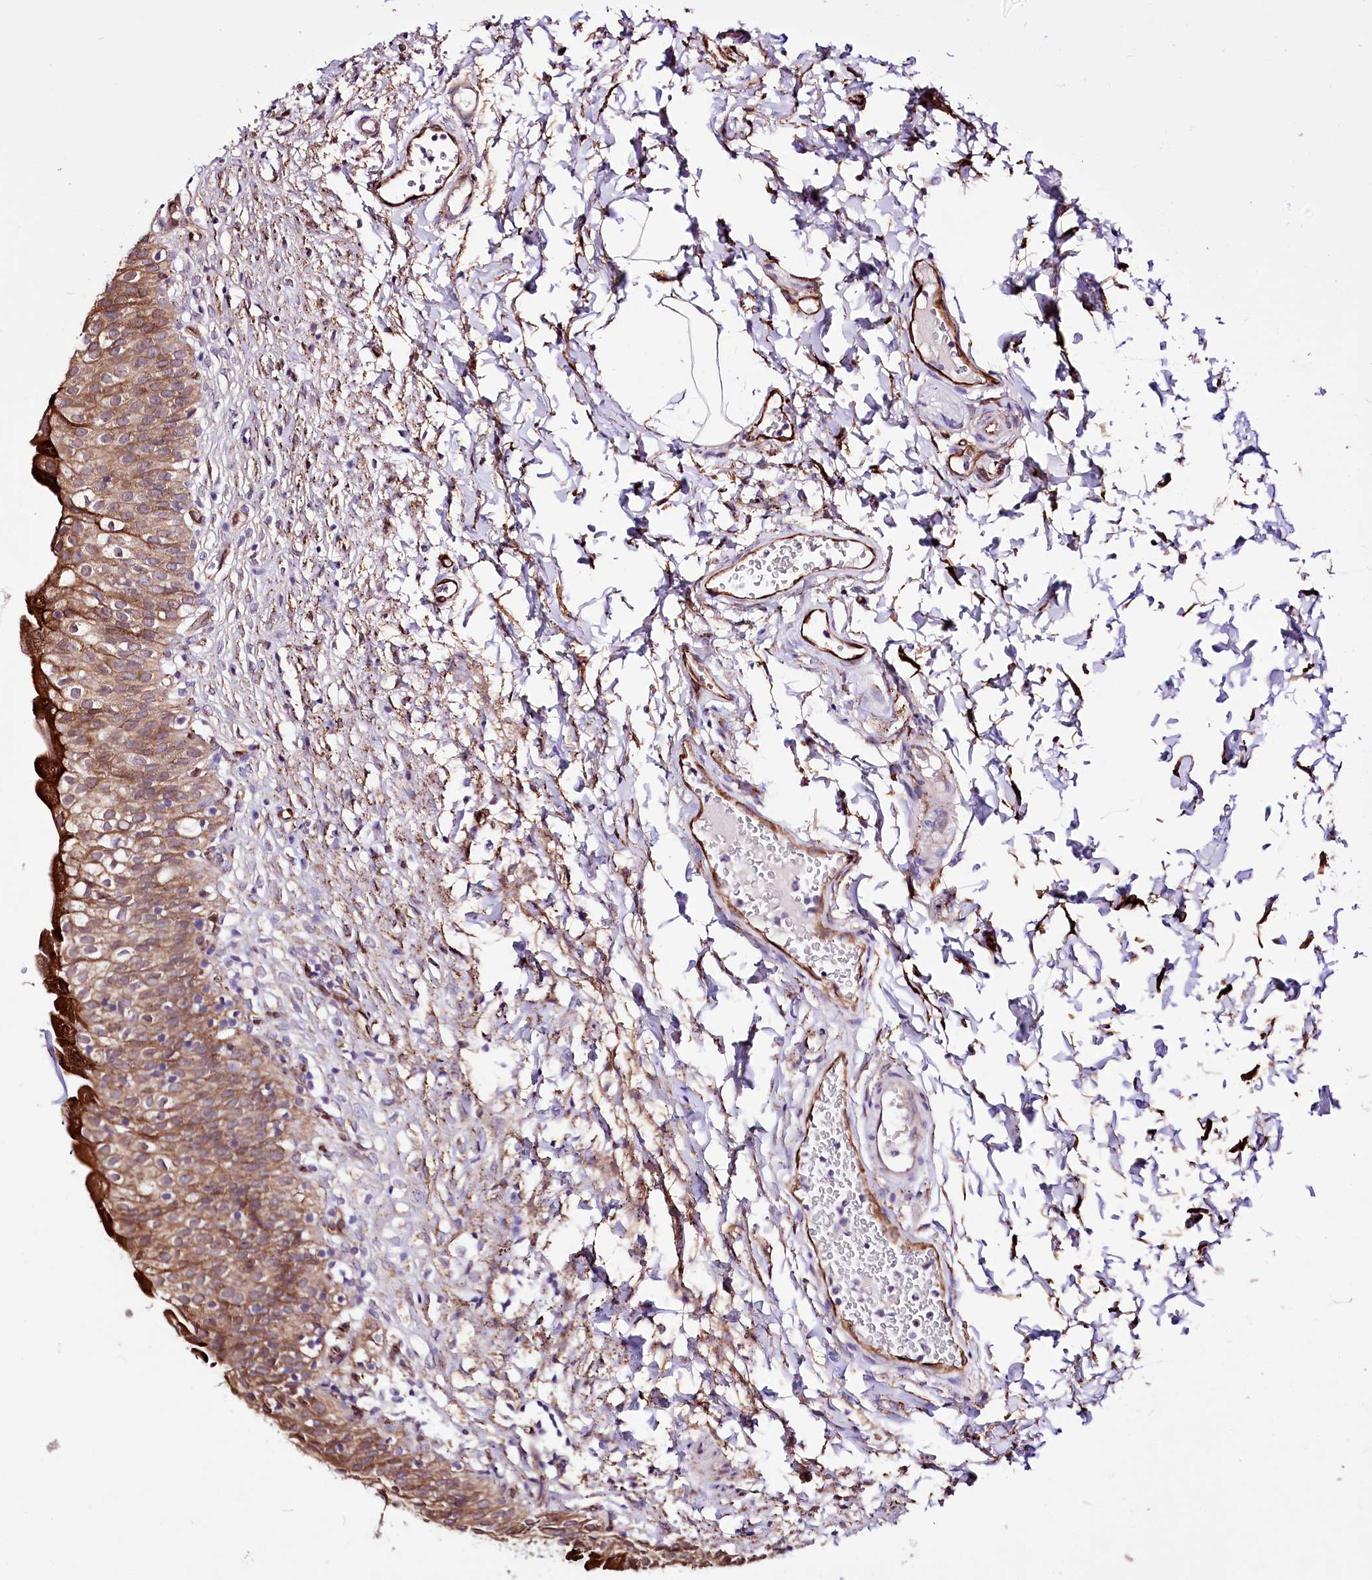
{"staining": {"intensity": "moderate", "quantity": ">75%", "location": "cytoplasmic/membranous"}, "tissue": "urinary bladder", "cell_type": "Urothelial cells", "image_type": "normal", "snomed": [{"axis": "morphology", "description": "Normal tissue, NOS"}, {"axis": "topography", "description": "Urinary bladder"}], "caption": "A micrograph showing moderate cytoplasmic/membranous staining in about >75% of urothelial cells in benign urinary bladder, as visualized by brown immunohistochemical staining.", "gene": "WWC1", "patient": {"sex": "male", "age": 55}}